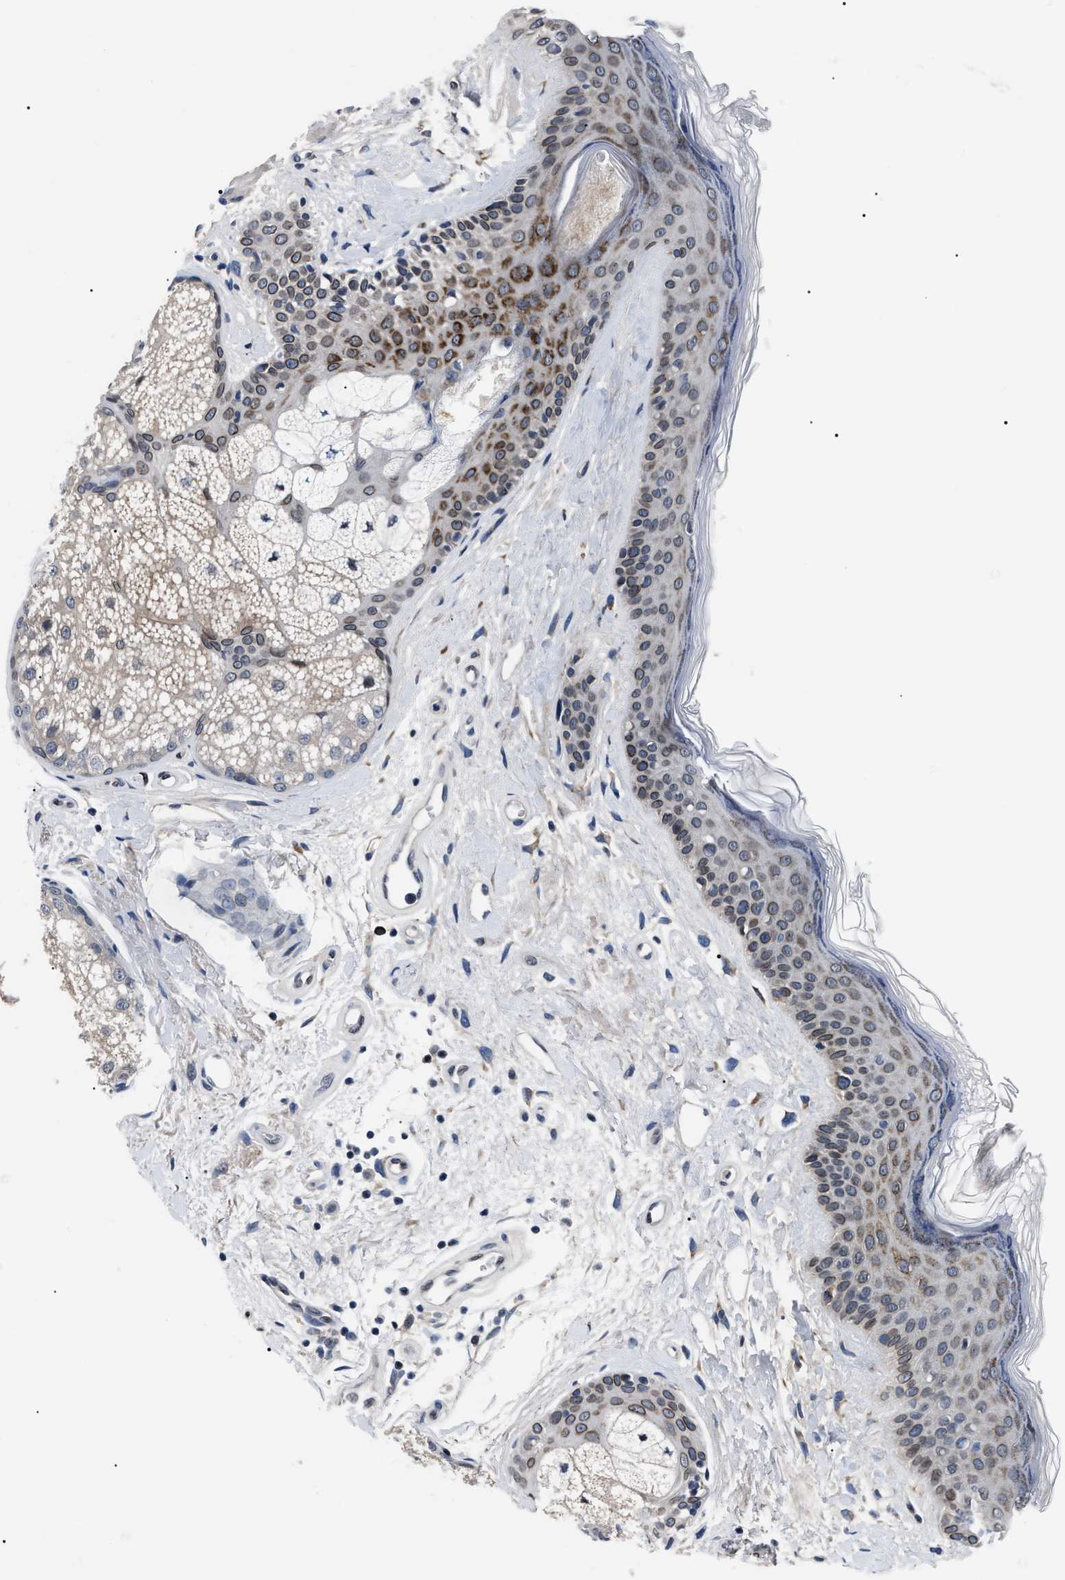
{"staining": {"intensity": "moderate", "quantity": ">75%", "location": "cytoplasmic/membranous"}, "tissue": "oral mucosa", "cell_type": "Squamous epithelial cells", "image_type": "normal", "snomed": [{"axis": "morphology", "description": "Normal tissue, NOS"}, {"axis": "topography", "description": "Skin"}, {"axis": "topography", "description": "Oral tissue"}], "caption": "Immunohistochemical staining of benign human oral mucosa shows medium levels of moderate cytoplasmic/membranous positivity in about >75% of squamous epithelial cells.", "gene": "LRRC14", "patient": {"sex": "male", "age": 84}}